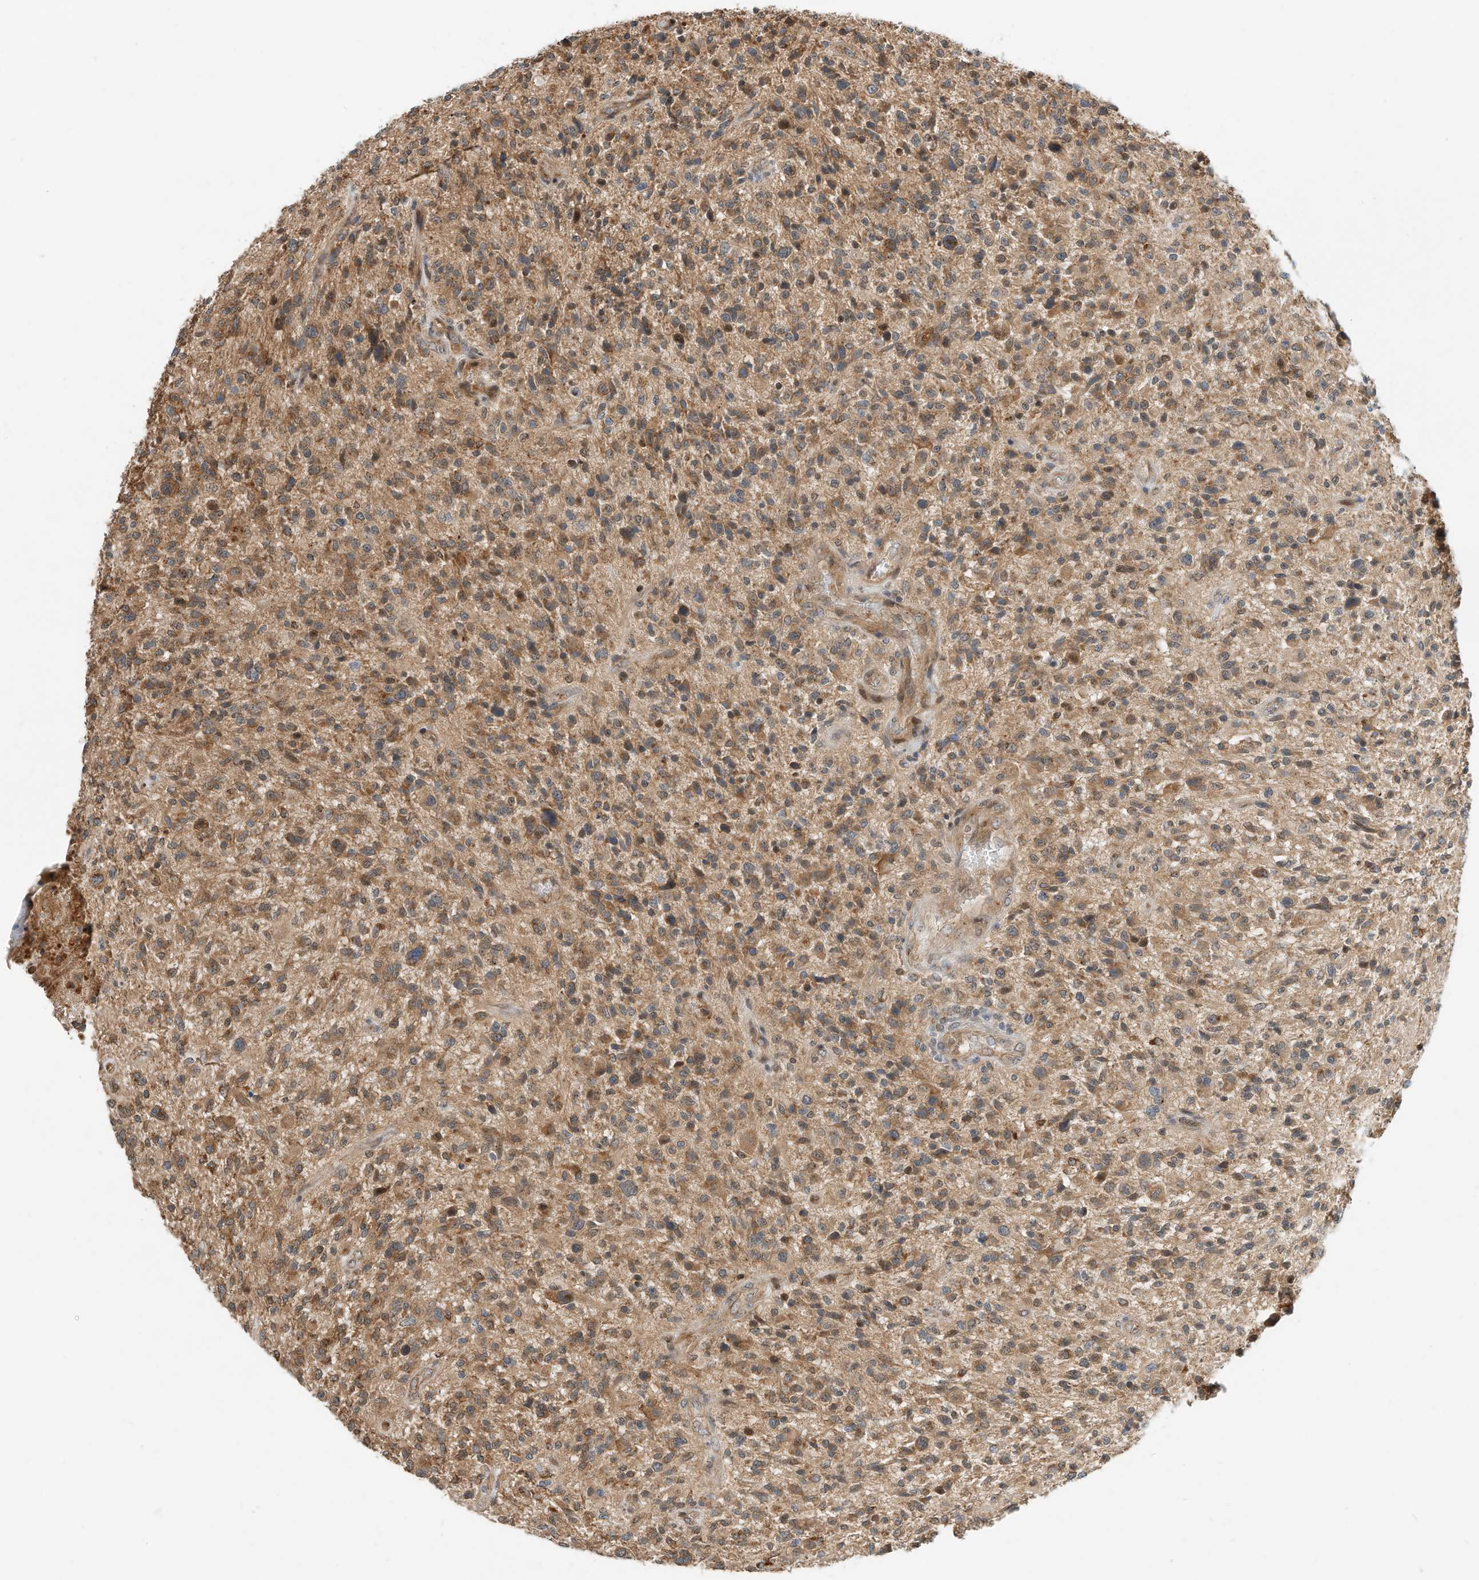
{"staining": {"intensity": "moderate", "quantity": ">75%", "location": "cytoplasmic/membranous"}, "tissue": "glioma", "cell_type": "Tumor cells", "image_type": "cancer", "snomed": [{"axis": "morphology", "description": "Glioma, malignant, High grade"}, {"axis": "topography", "description": "Brain"}], "caption": "High-magnification brightfield microscopy of high-grade glioma (malignant) stained with DAB (brown) and counterstained with hematoxylin (blue). tumor cells exhibit moderate cytoplasmic/membranous staining is identified in approximately>75% of cells. The staining is performed using DAB (3,3'-diaminobenzidine) brown chromogen to label protein expression. The nuclei are counter-stained blue using hematoxylin.", "gene": "CPAMD8", "patient": {"sex": "male", "age": 47}}